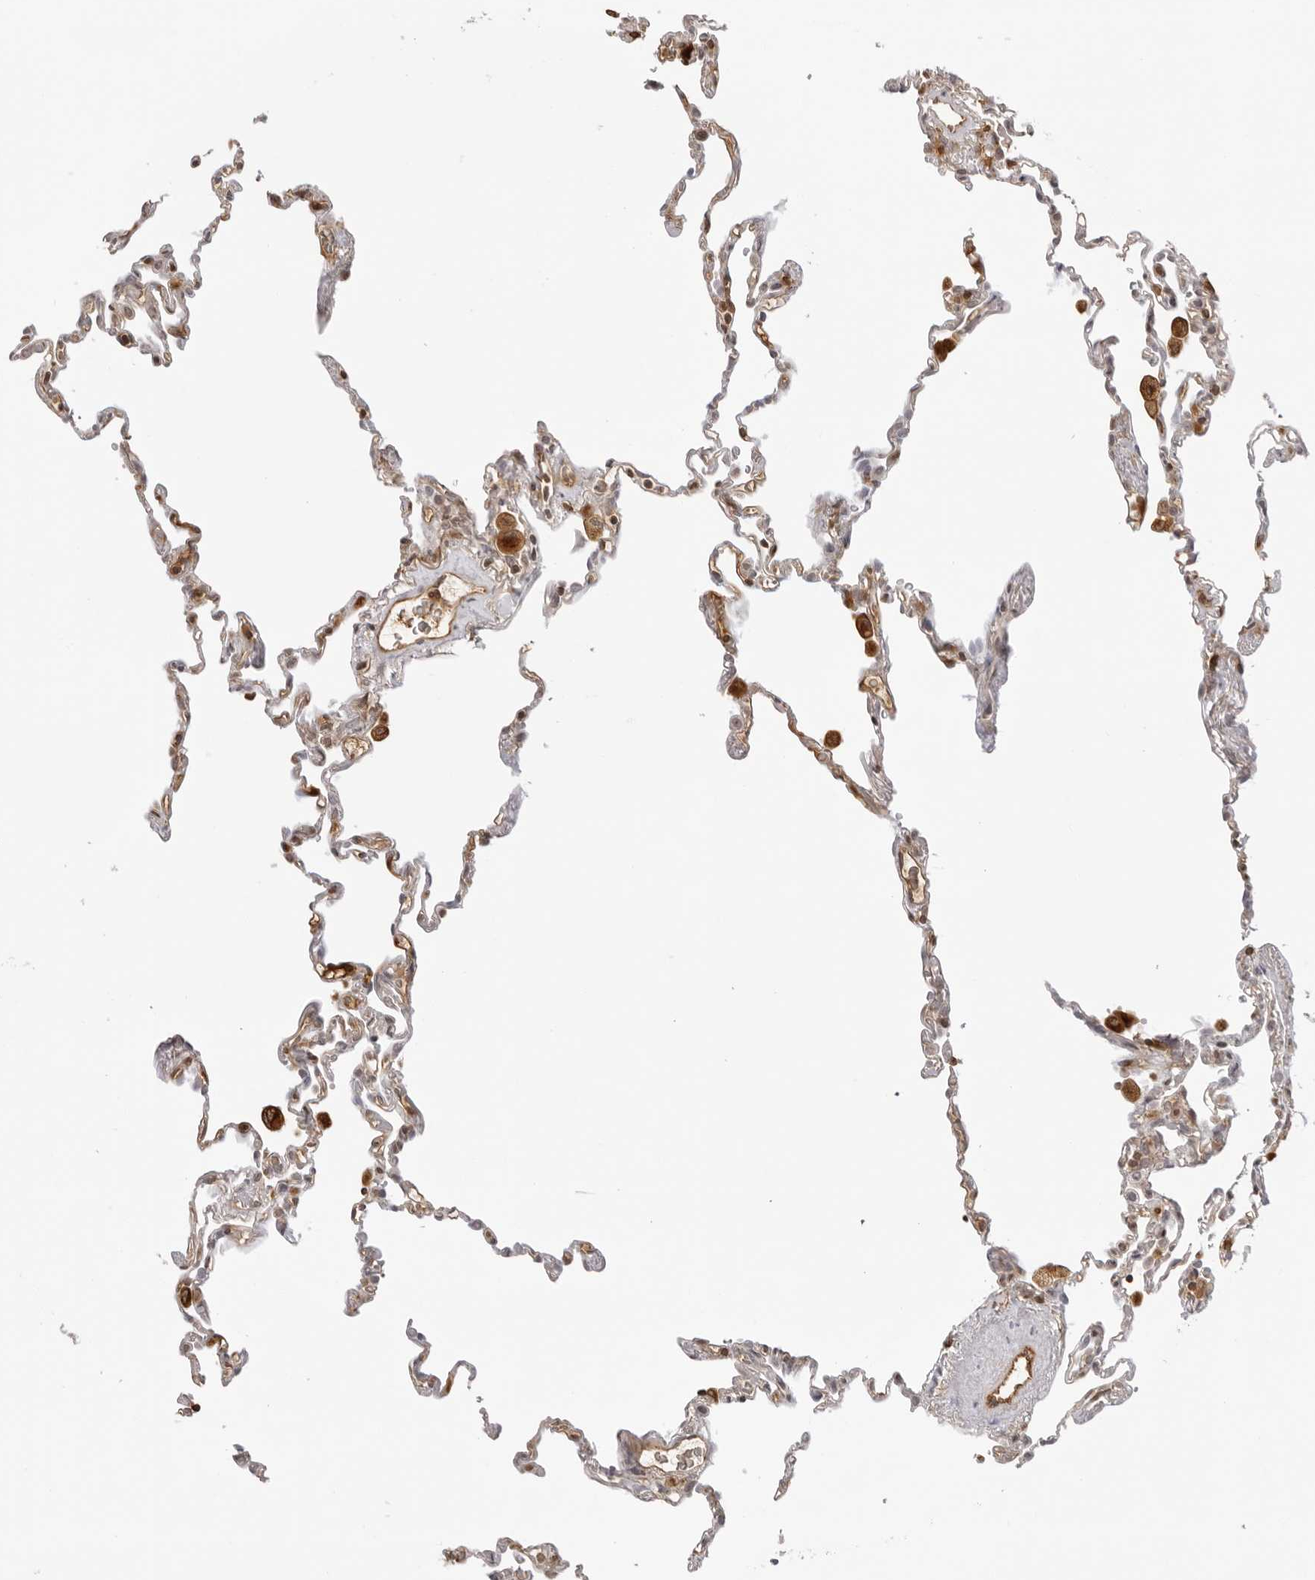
{"staining": {"intensity": "moderate", "quantity": "<25%", "location": "cytoplasmic/membranous"}, "tissue": "lung", "cell_type": "Alveolar cells", "image_type": "normal", "snomed": [{"axis": "morphology", "description": "Normal tissue, NOS"}, {"axis": "topography", "description": "Lung"}], "caption": "This image shows immunohistochemistry (IHC) staining of benign human lung, with low moderate cytoplasmic/membranous expression in about <25% of alveolar cells.", "gene": "DYNLT5", "patient": {"sex": "male", "age": 59}}